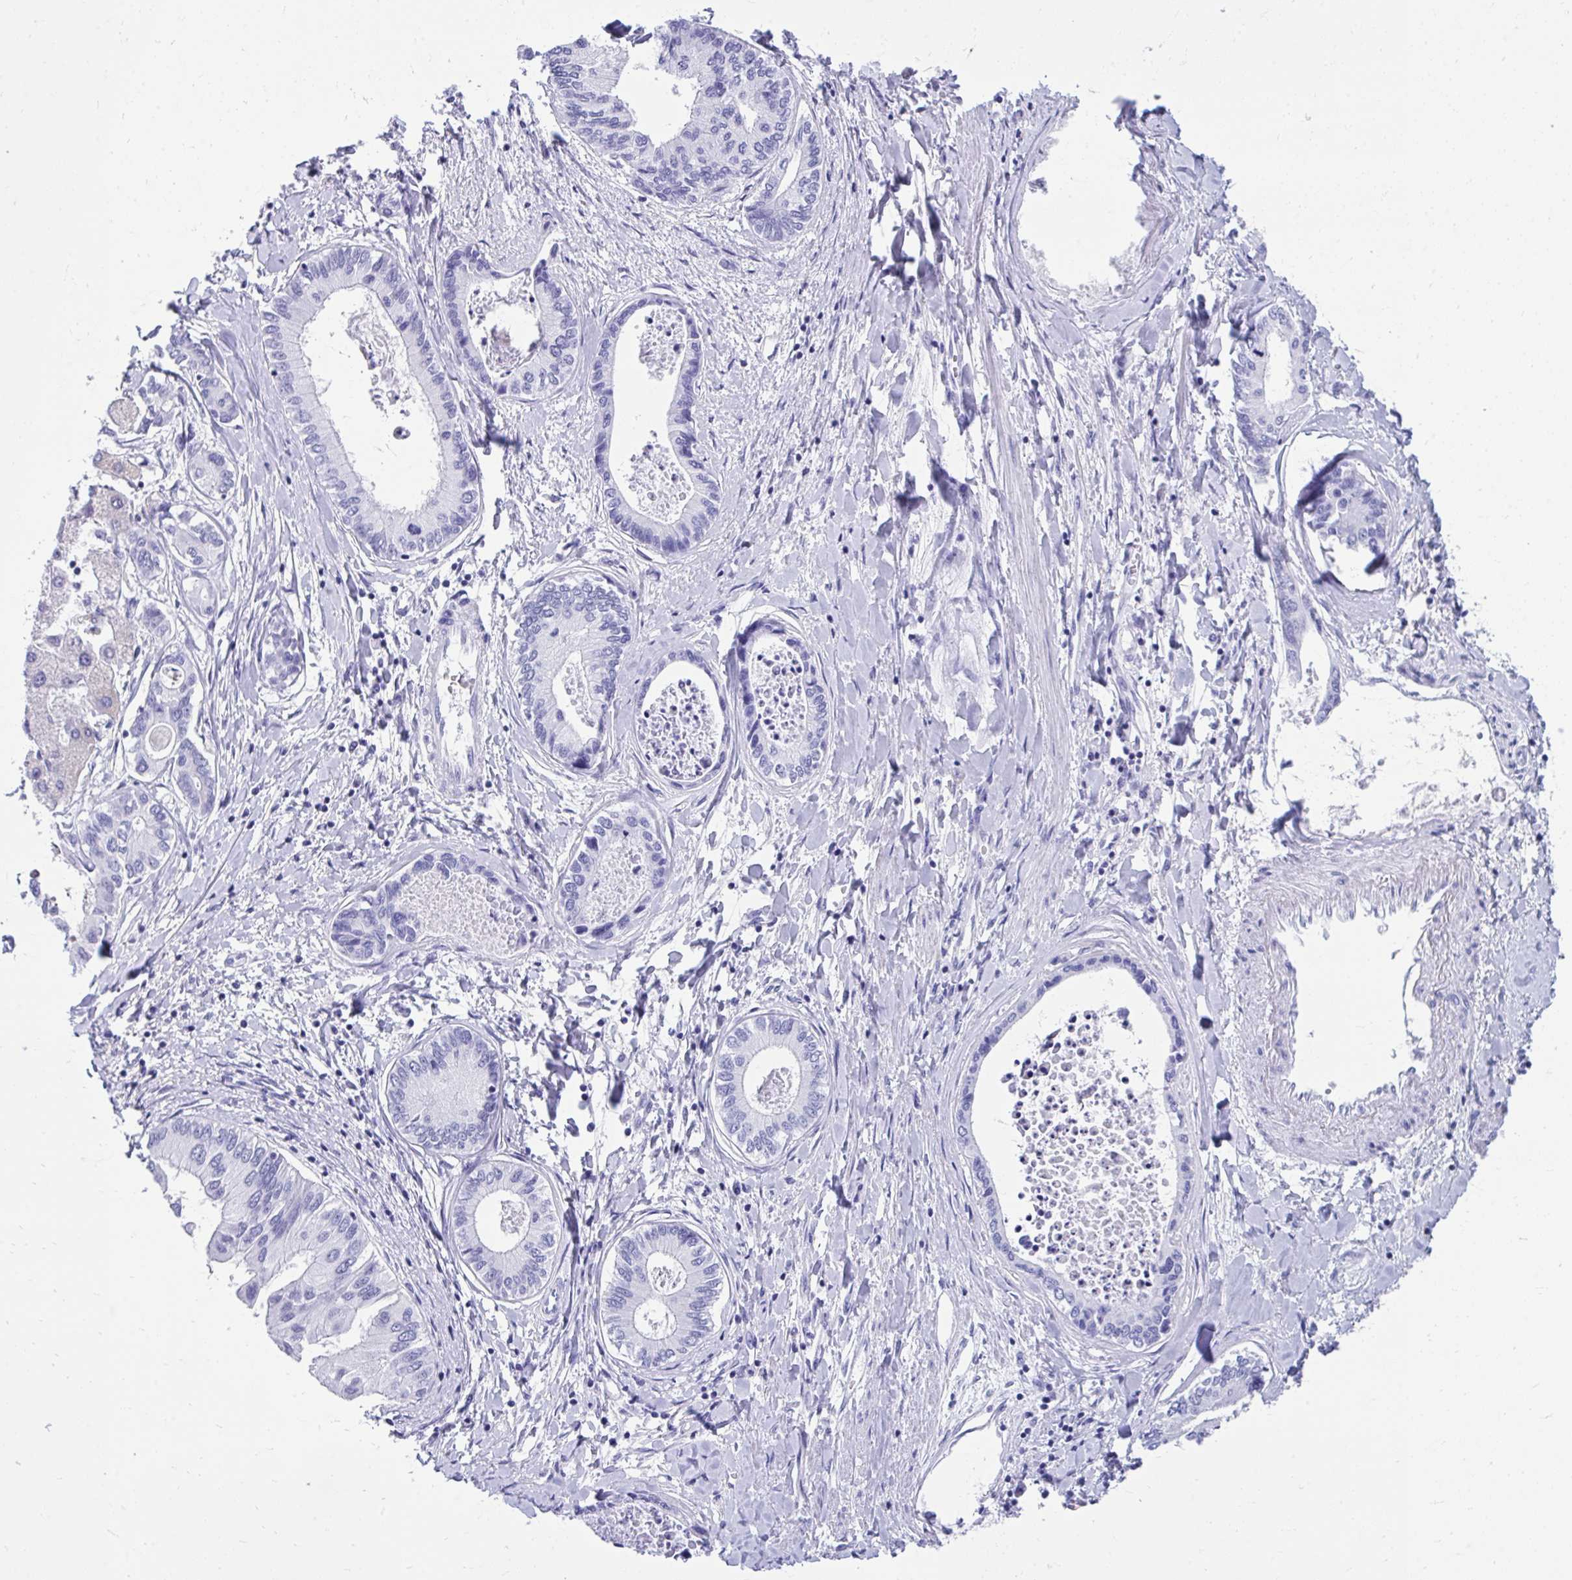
{"staining": {"intensity": "negative", "quantity": "none", "location": "none"}, "tissue": "liver cancer", "cell_type": "Tumor cells", "image_type": "cancer", "snomed": [{"axis": "morphology", "description": "Cholangiocarcinoma"}, {"axis": "topography", "description": "Liver"}], "caption": "DAB (3,3'-diaminobenzidine) immunohistochemical staining of cholangiocarcinoma (liver) shows no significant expression in tumor cells.", "gene": "SMIM9", "patient": {"sex": "male", "age": 66}}